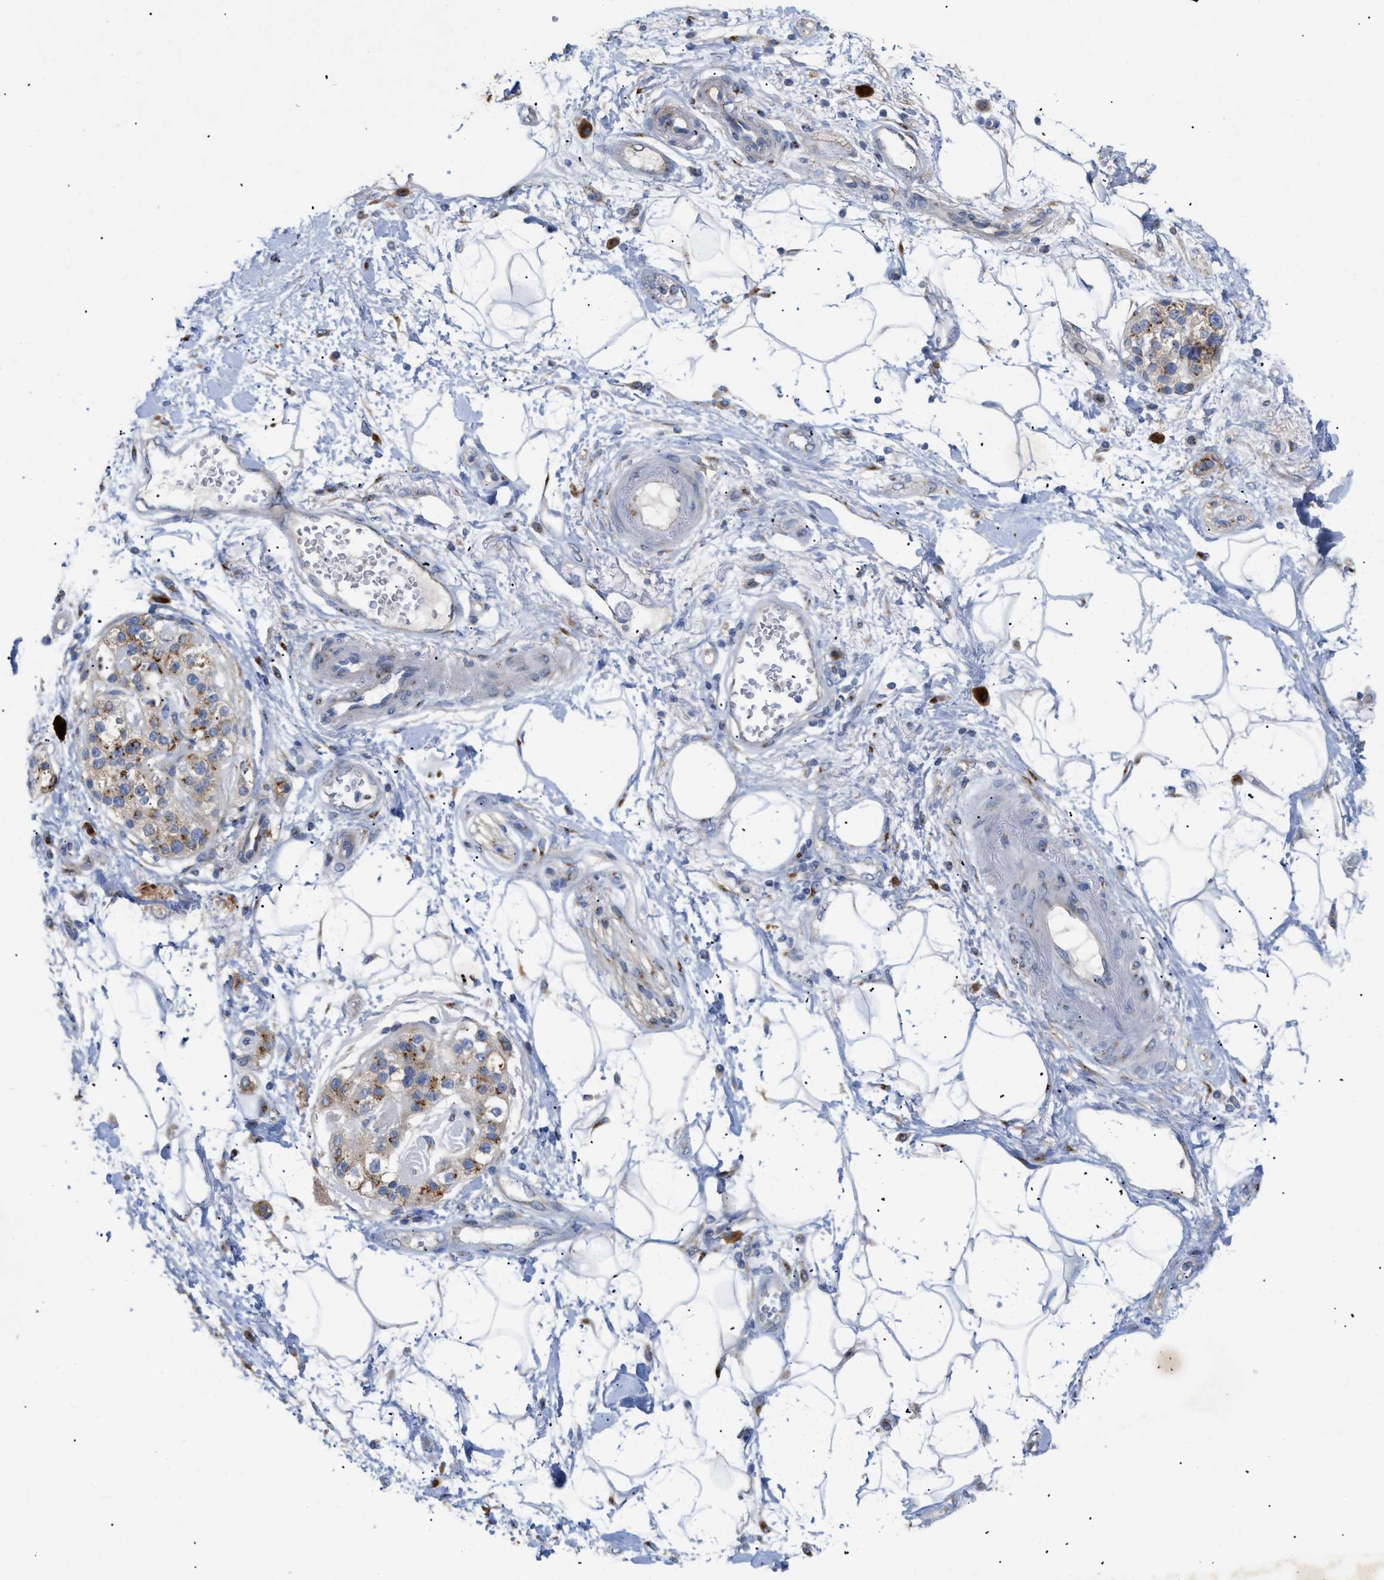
{"staining": {"intensity": "negative", "quantity": "none", "location": "none"}, "tissue": "adipose tissue", "cell_type": "Adipocytes", "image_type": "normal", "snomed": [{"axis": "morphology", "description": "Normal tissue, NOS"}, {"axis": "morphology", "description": "Adenocarcinoma, NOS"}, {"axis": "topography", "description": "Duodenum"}, {"axis": "topography", "description": "Peripheral nerve tissue"}], "caption": "Human adipose tissue stained for a protein using immunohistochemistry (IHC) displays no expression in adipocytes.", "gene": "SLC50A1", "patient": {"sex": "female", "age": 60}}